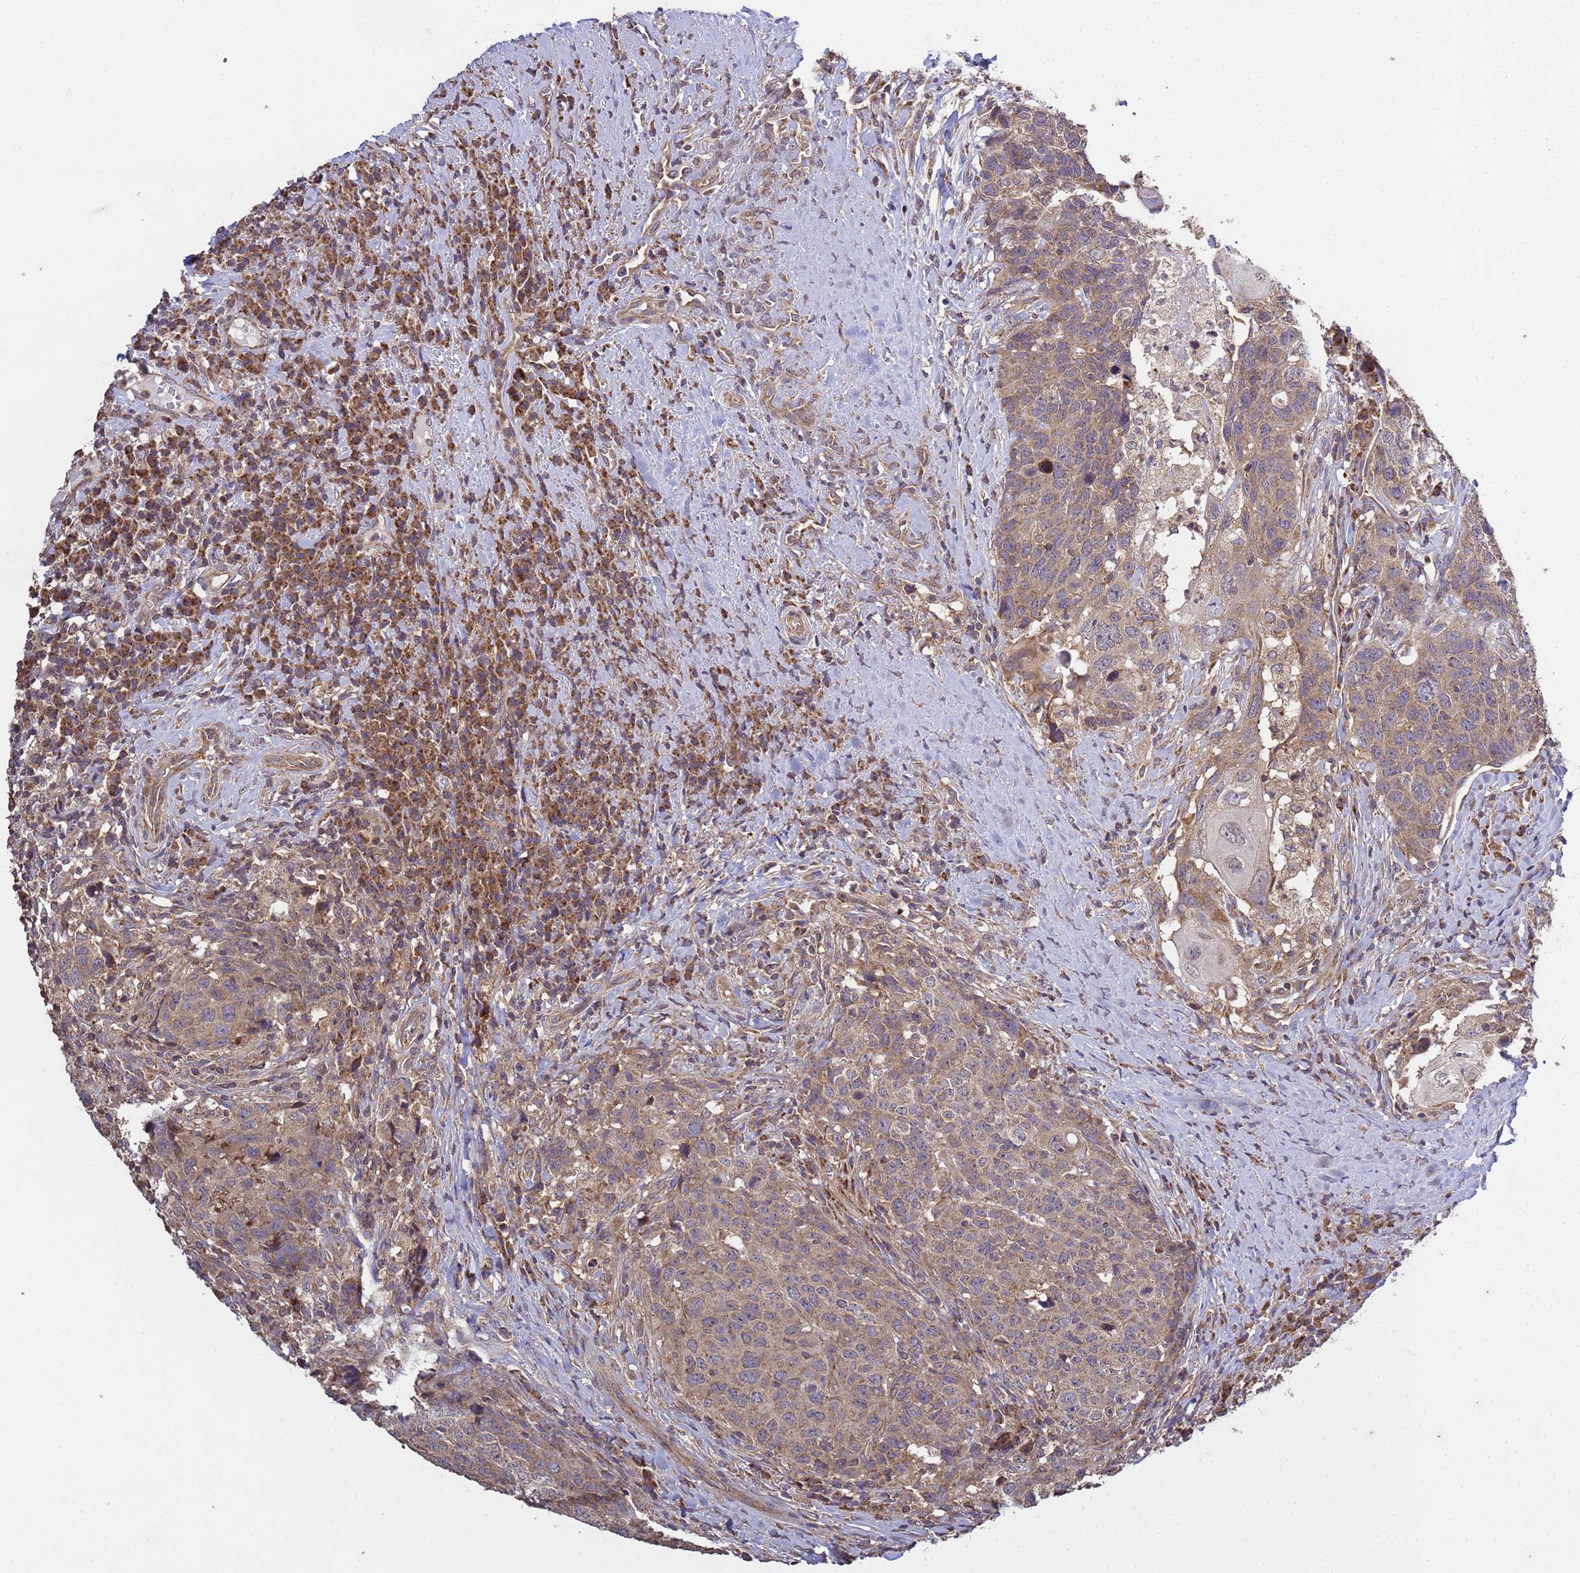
{"staining": {"intensity": "weak", "quantity": ">75%", "location": "cytoplasmic/membranous"}, "tissue": "head and neck cancer", "cell_type": "Tumor cells", "image_type": "cancer", "snomed": [{"axis": "morphology", "description": "Squamous cell carcinoma, NOS"}, {"axis": "topography", "description": "Head-Neck"}], "caption": "DAB immunohistochemical staining of human head and neck cancer exhibits weak cytoplasmic/membranous protein staining in approximately >75% of tumor cells. The protein of interest is stained brown, and the nuclei are stained in blue (DAB (3,3'-diaminobenzidine) IHC with brightfield microscopy, high magnification).", "gene": "P2RX7", "patient": {"sex": "male", "age": 66}}